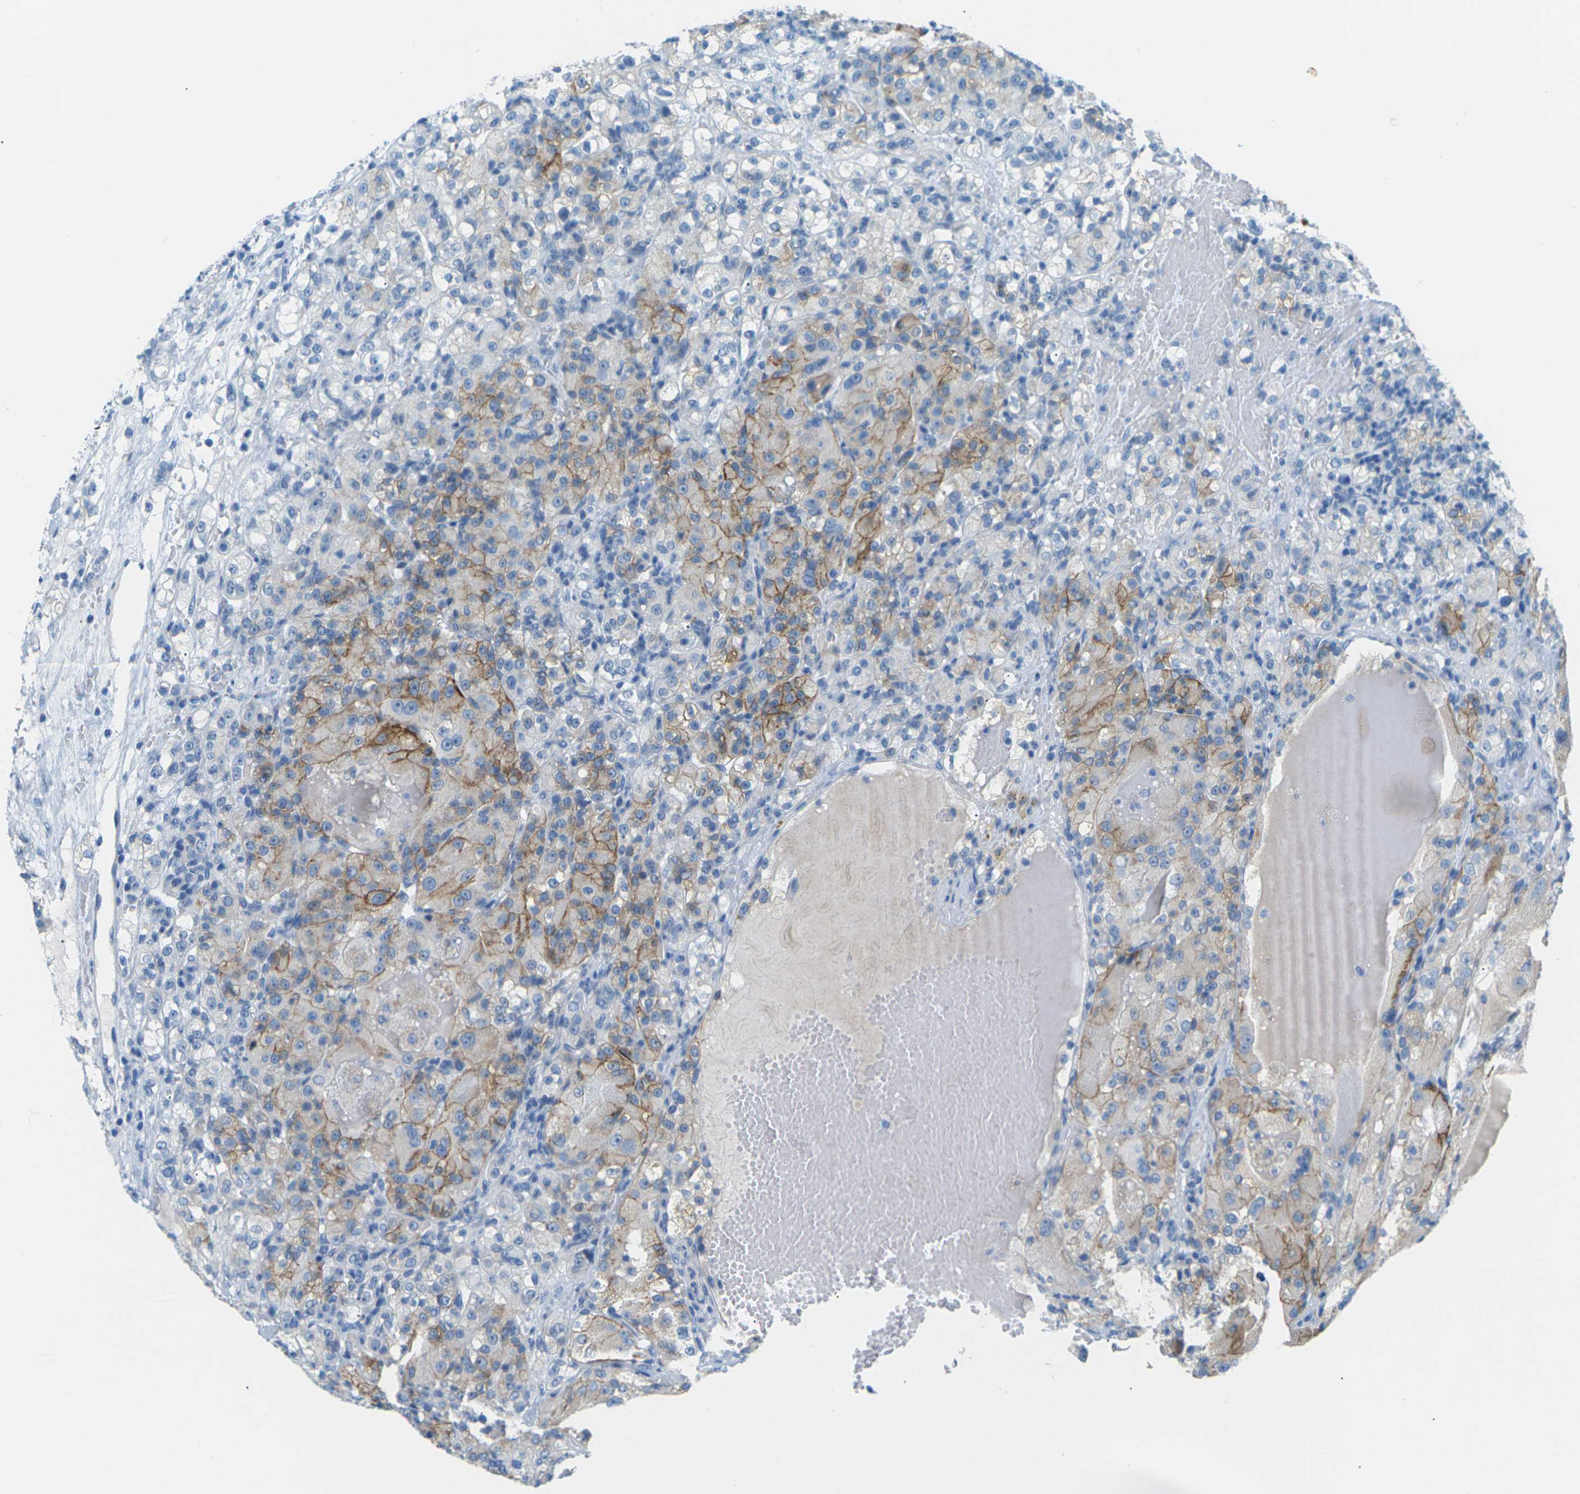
{"staining": {"intensity": "moderate", "quantity": "25%-75%", "location": "cytoplasmic/membranous"}, "tissue": "renal cancer", "cell_type": "Tumor cells", "image_type": "cancer", "snomed": [{"axis": "morphology", "description": "Normal tissue, NOS"}, {"axis": "morphology", "description": "Adenocarcinoma, NOS"}, {"axis": "topography", "description": "Kidney"}], "caption": "Brown immunohistochemical staining in human renal cancer exhibits moderate cytoplasmic/membranous staining in about 25%-75% of tumor cells.", "gene": "CDH16", "patient": {"sex": "male", "age": 61}}